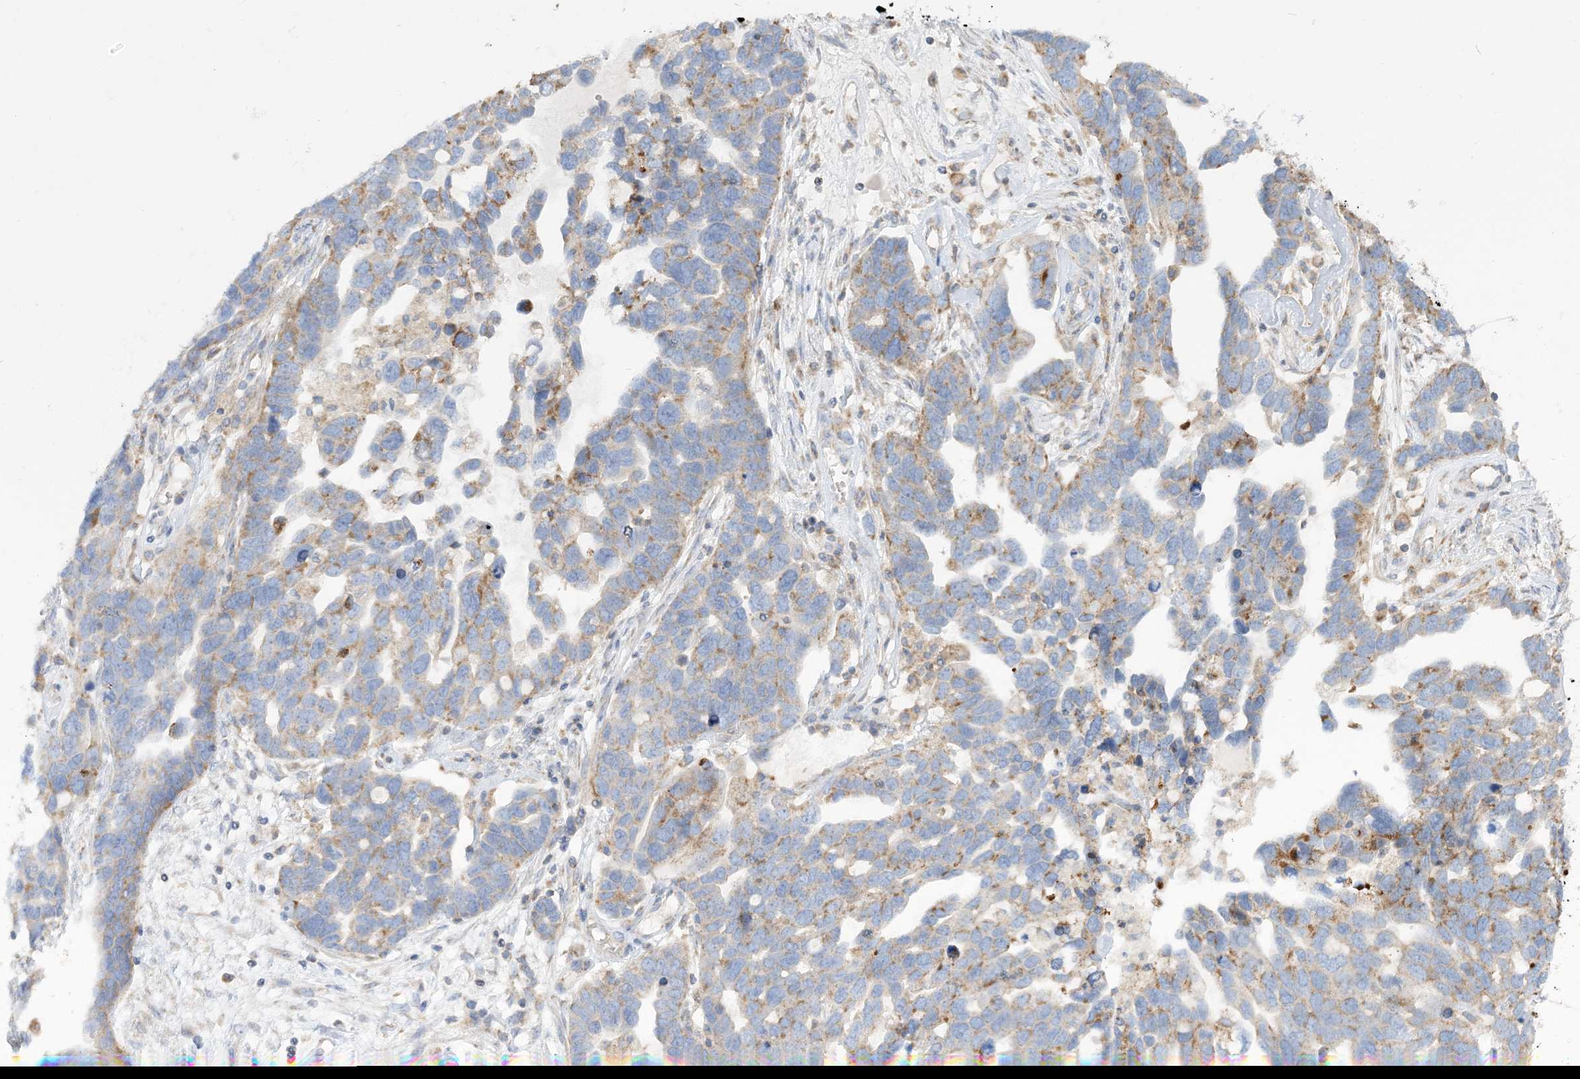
{"staining": {"intensity": "weak", "quantity": ">75%", "location": "cytoplasmic/membranous"}, "tissue": "ovarian cancer", "cell_type": "Tumor cells", "image_type": "cancer", "snomed": [{"axis": "morphology", "description": "Cystadenocarcinoma, serous, NOS"}, {"axis": "topography", "description": "Ovary"}], "caption": "About >75% of tumor cells in ovarian cancer (serous cystadenocarcinoma) show weak cytoplasmic/membranous protein staining as visualized by brown immunohistochemical staining.", "gene": "TBC1D14", "patient": {"sex": "female", "age": 54}}